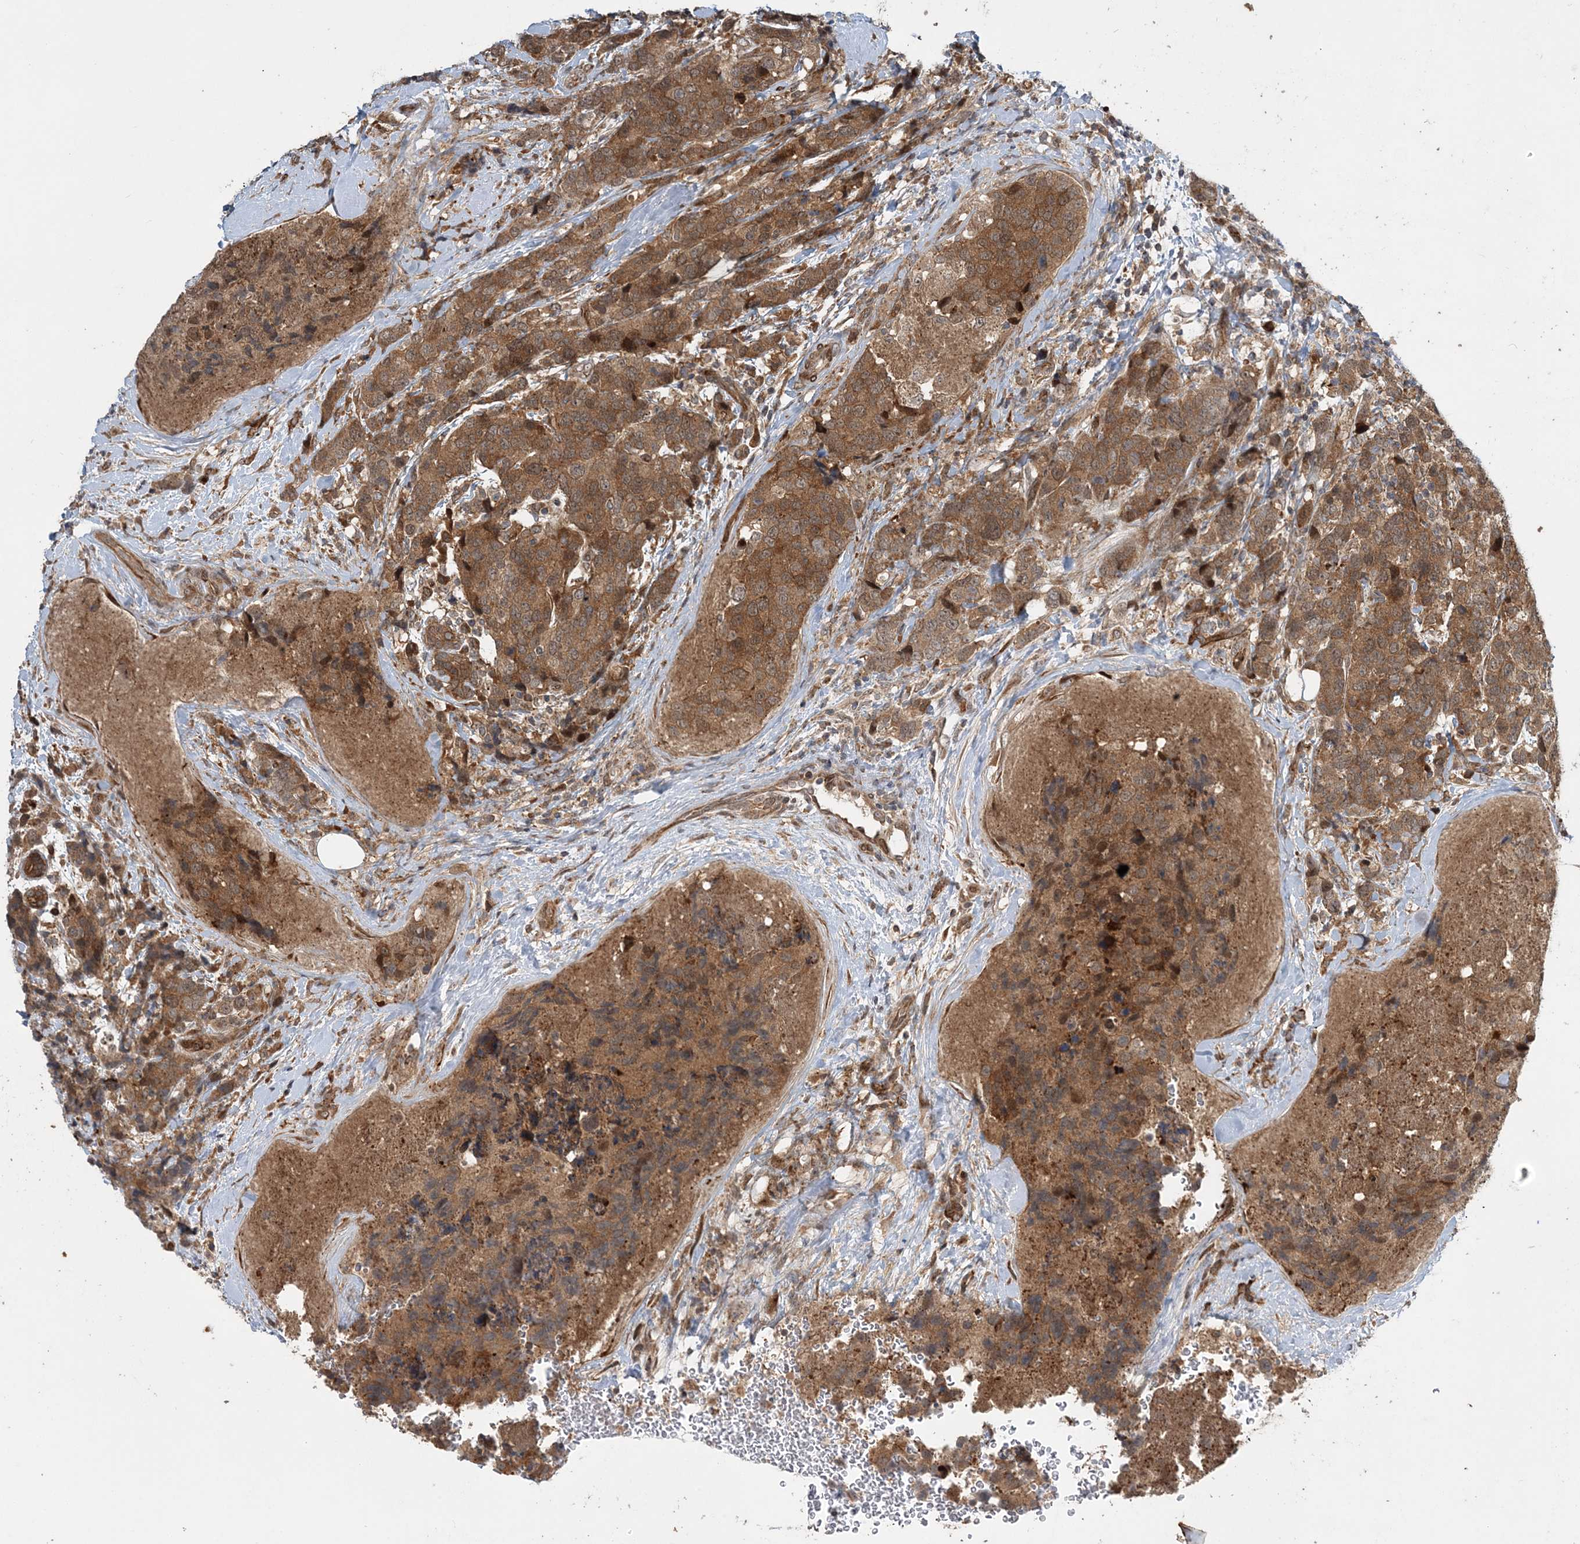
{"staining": {"intensity": "moderate", "quantity": ">75%", "location": "cytoplasmic/membranous"}, "tissue": "breast cancer", "cell_type": "Tumor cells", "image_type": "cancer", "snomed": [{"axis": "morphology", "description": "Lobular carcinoma"}, {"axis": "topography", "description": "Breast"}], "caption": "Immunohistochemistry (IHC) image of neoplastic tissue: lobular carcinoma (breast) stained using immunohistochemistry (IHC) demonstrates medium levels of moderate protein expression localized specifically in the cytoplasmic/membranous of tumor cells, appearing as a cytoplasmic/membranous brown color.", "gene": "UBTD2", "patient": {"sex": "female", "age": 59}}